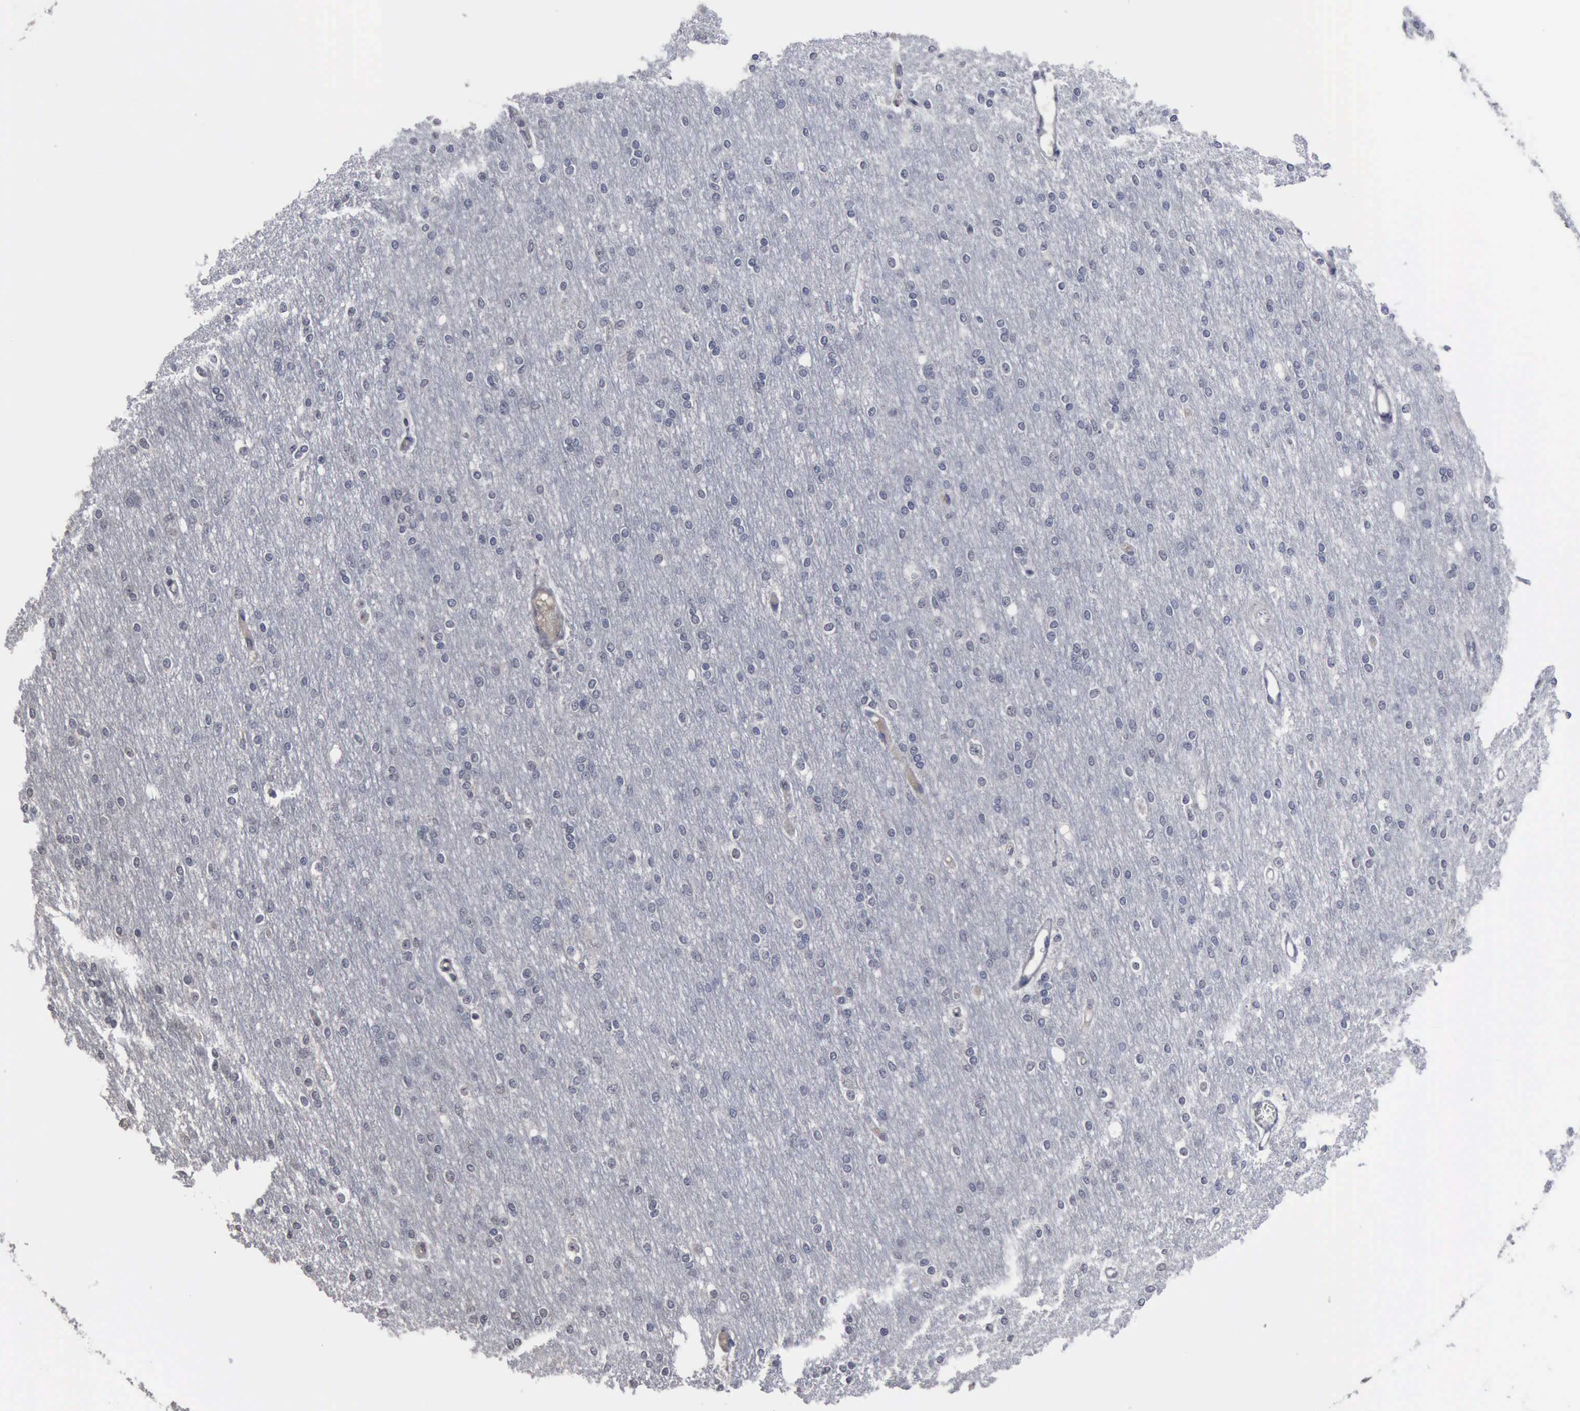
{"staining": {"intensity": "negative", "quantity": "none", "location": "none"}, "tissue": "cerebral cortex", "cell_type": "Endothelial cells", "image_type": "normal", "snomed": [{"axis": "morphology", "description": "Normal tissue, NOS"}, {"axis": "morphology", "description": "Inflammation, NOS"}, {"axis": "topography", "description": "Cerebral cortex"}], "caption": "DAB (3,3'-diaminobenzidine) immunohistochemical staining of normal human cerebral cortex exhibits no significant positivity in endothelial cells. Brightfield microscopy of immunohistochemistry (IHC) stained with DAB (brown) and hematoxylin (blue), captured at high magnification.", "gene": "MYO18B", "patient": {"sex": "male", "age": 6}}